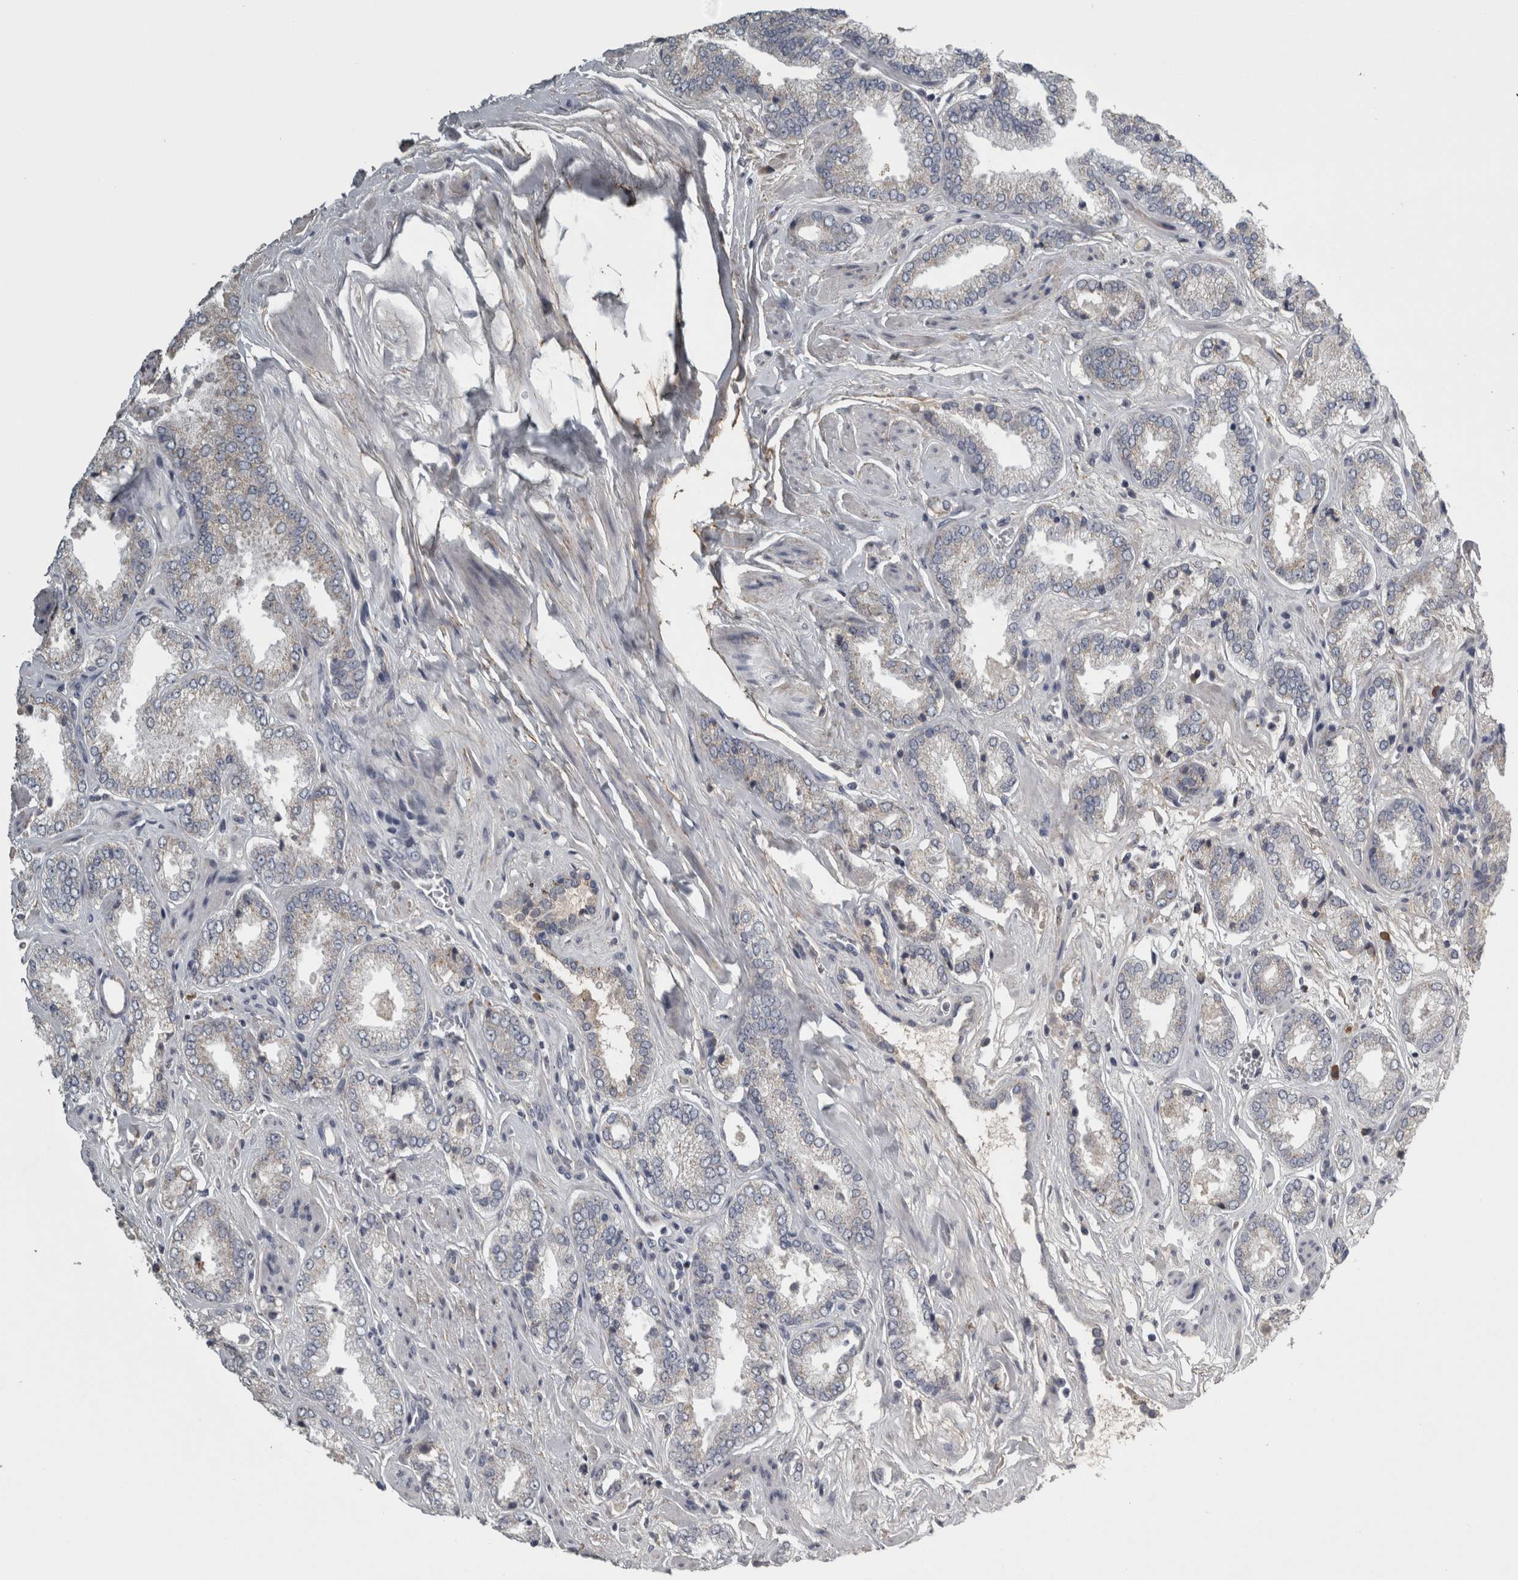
{"staining": {"intensity": "weak", "quantity": "<25%", "location": "cytoplasmic/membranous"}, "tissue": "prostate cancer", "cell_type": "Tumor cells", "image_type": "cancer", "snomed": [{"axis": "morphology", "description": "Adenocarcinoma, Low grade"}, {"axis": "topography", "description": "Prostate"}], "caption": "DAB (3,3'-diaminobenzidine) immunohistochemical staining of human prostate adenocarcinoma (low-grade) displays no significant staining in tumor cells.", "gene": "FRK", "patient": {"sex": "male", "age": 62}}